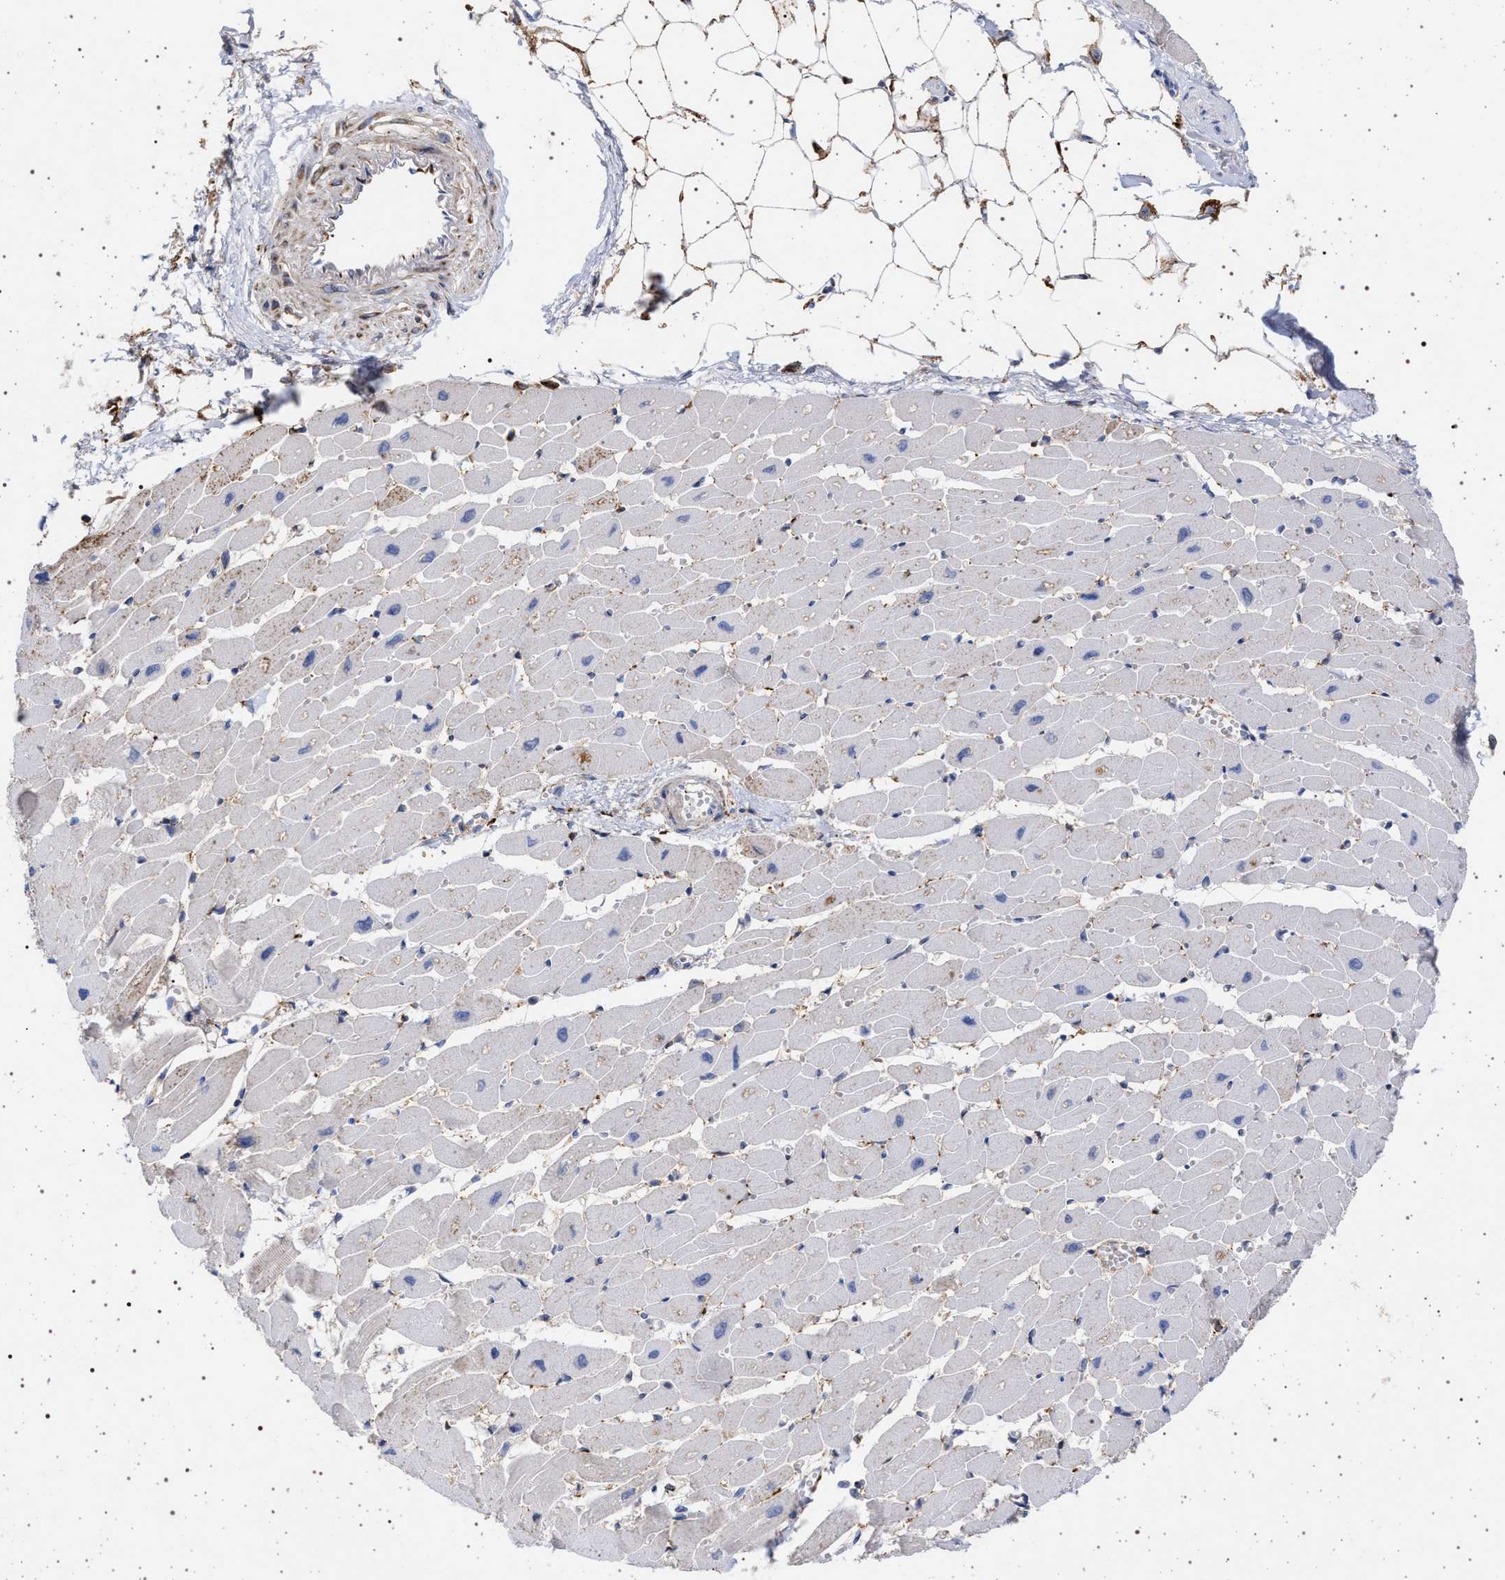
{"staining": {"intensity": "weak", "quantity": "<25%", "location": "cytoplasmic/membranous"}, "tissue": "heart muscle", "cell_type": "Cardiomyocytes", "image_type": "normal", "snomed": [{"axis": "morphology", "description": "Normal tissue, NOS"}, {"axis": "topography", "description": "Heart"}], "caption": "This is a histopathology image of immunohistochemistry (IHC) staining of normal heart muscle, which shows no expression in cardiomyocytes. (Immunohistochemistry, brightfield microscopy, high magnification).", "gene": "PLG", "patient": {"sex": "female", "age": 54}}